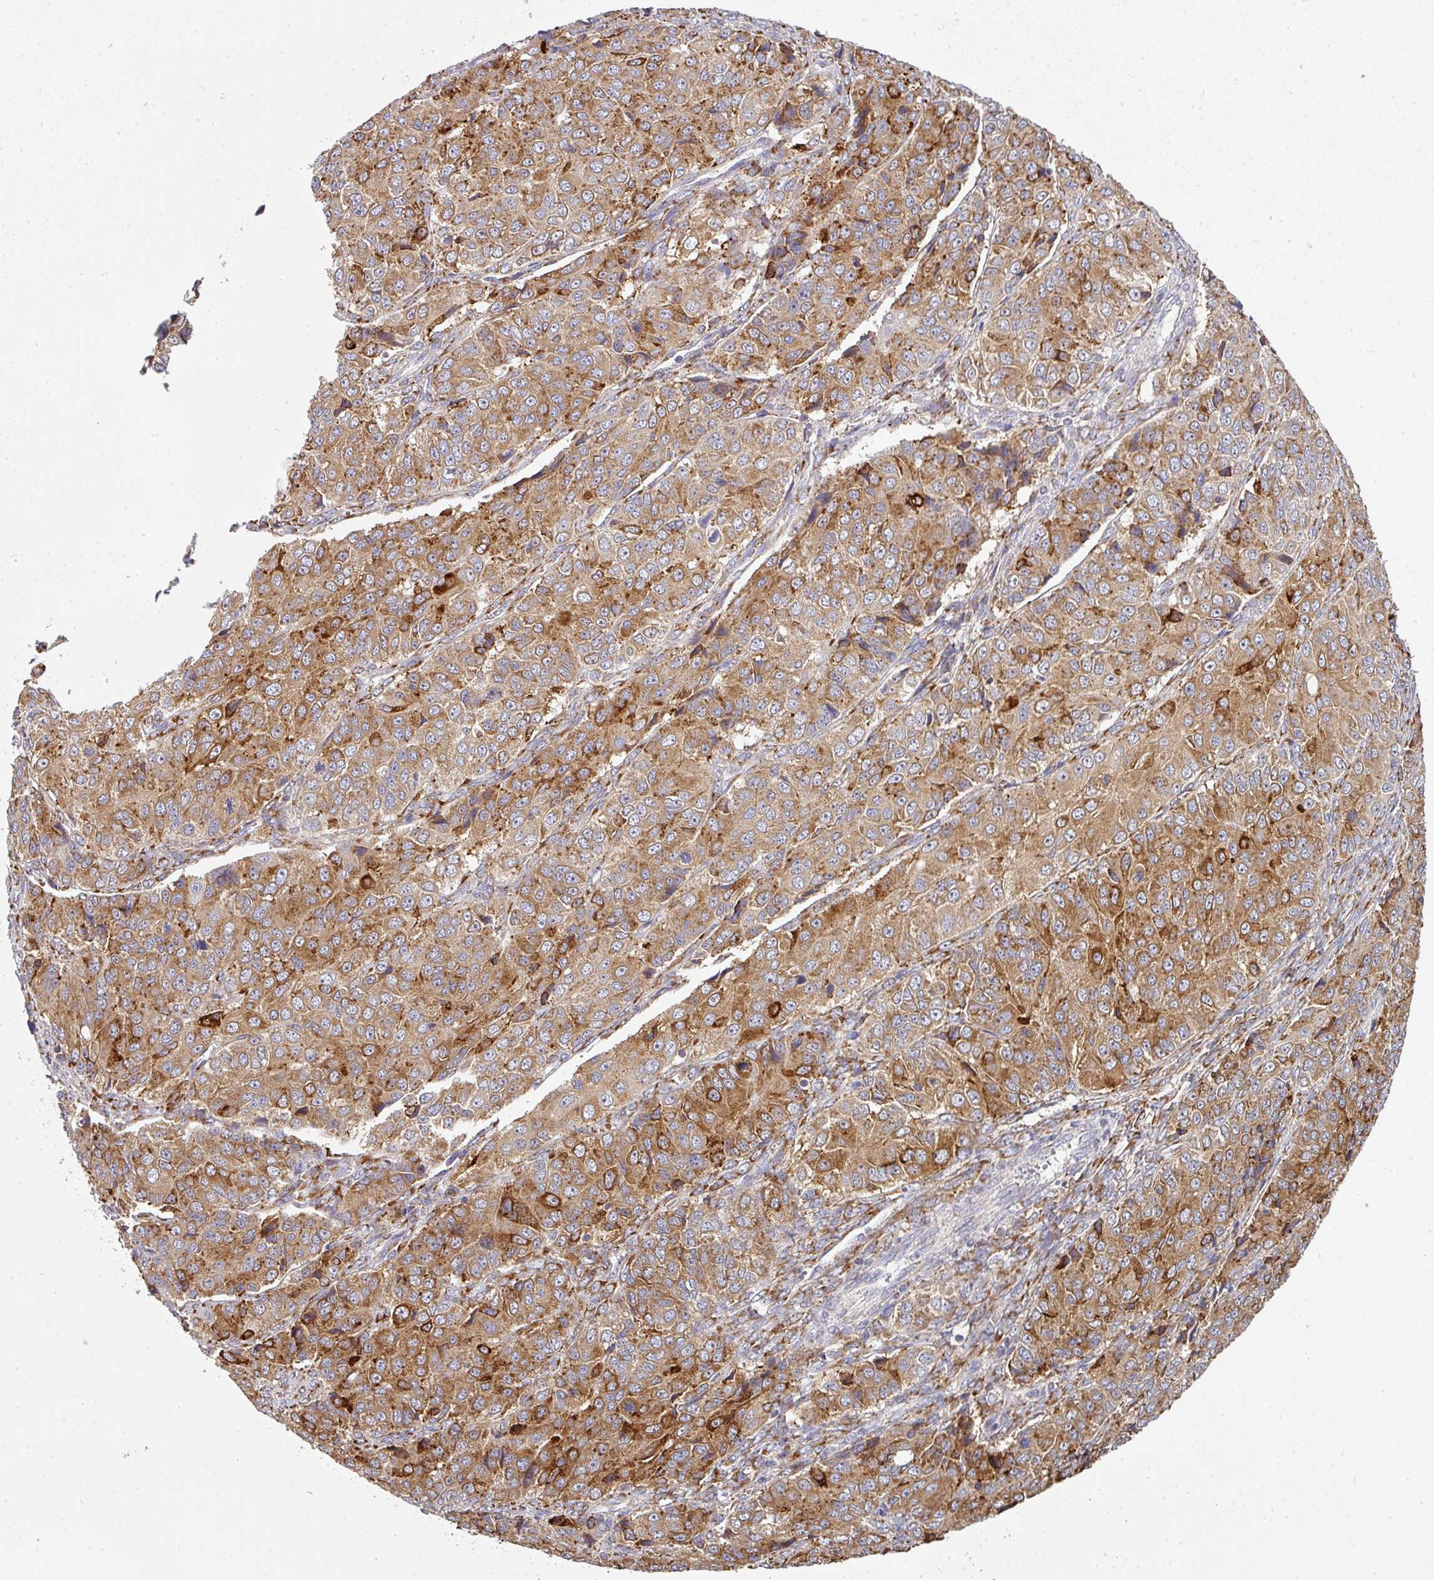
{"staining": {"intensity": "moderate", "quantity": ">75%", "location": "cytoplasmic/membranous"}, "tissue": "ovarian cancer", "cell_type": "Tumor cells", "image_type": "cancer", "snomed": [{"axis": "morphology", "description": "Carcinoma, endometroid"}, {"axis": "topography", "description": "Ovary"}], "caption": "A histopathology image showing moderate cytoplasmic/membranous positivity in approximately >75% of tumor cells in ovarian cancer (endometroid carcinoma), as visualized by brown immunohistochemical staining.", "gene": "ZNF268", "patient": {"sex": "female", "age": 51}}